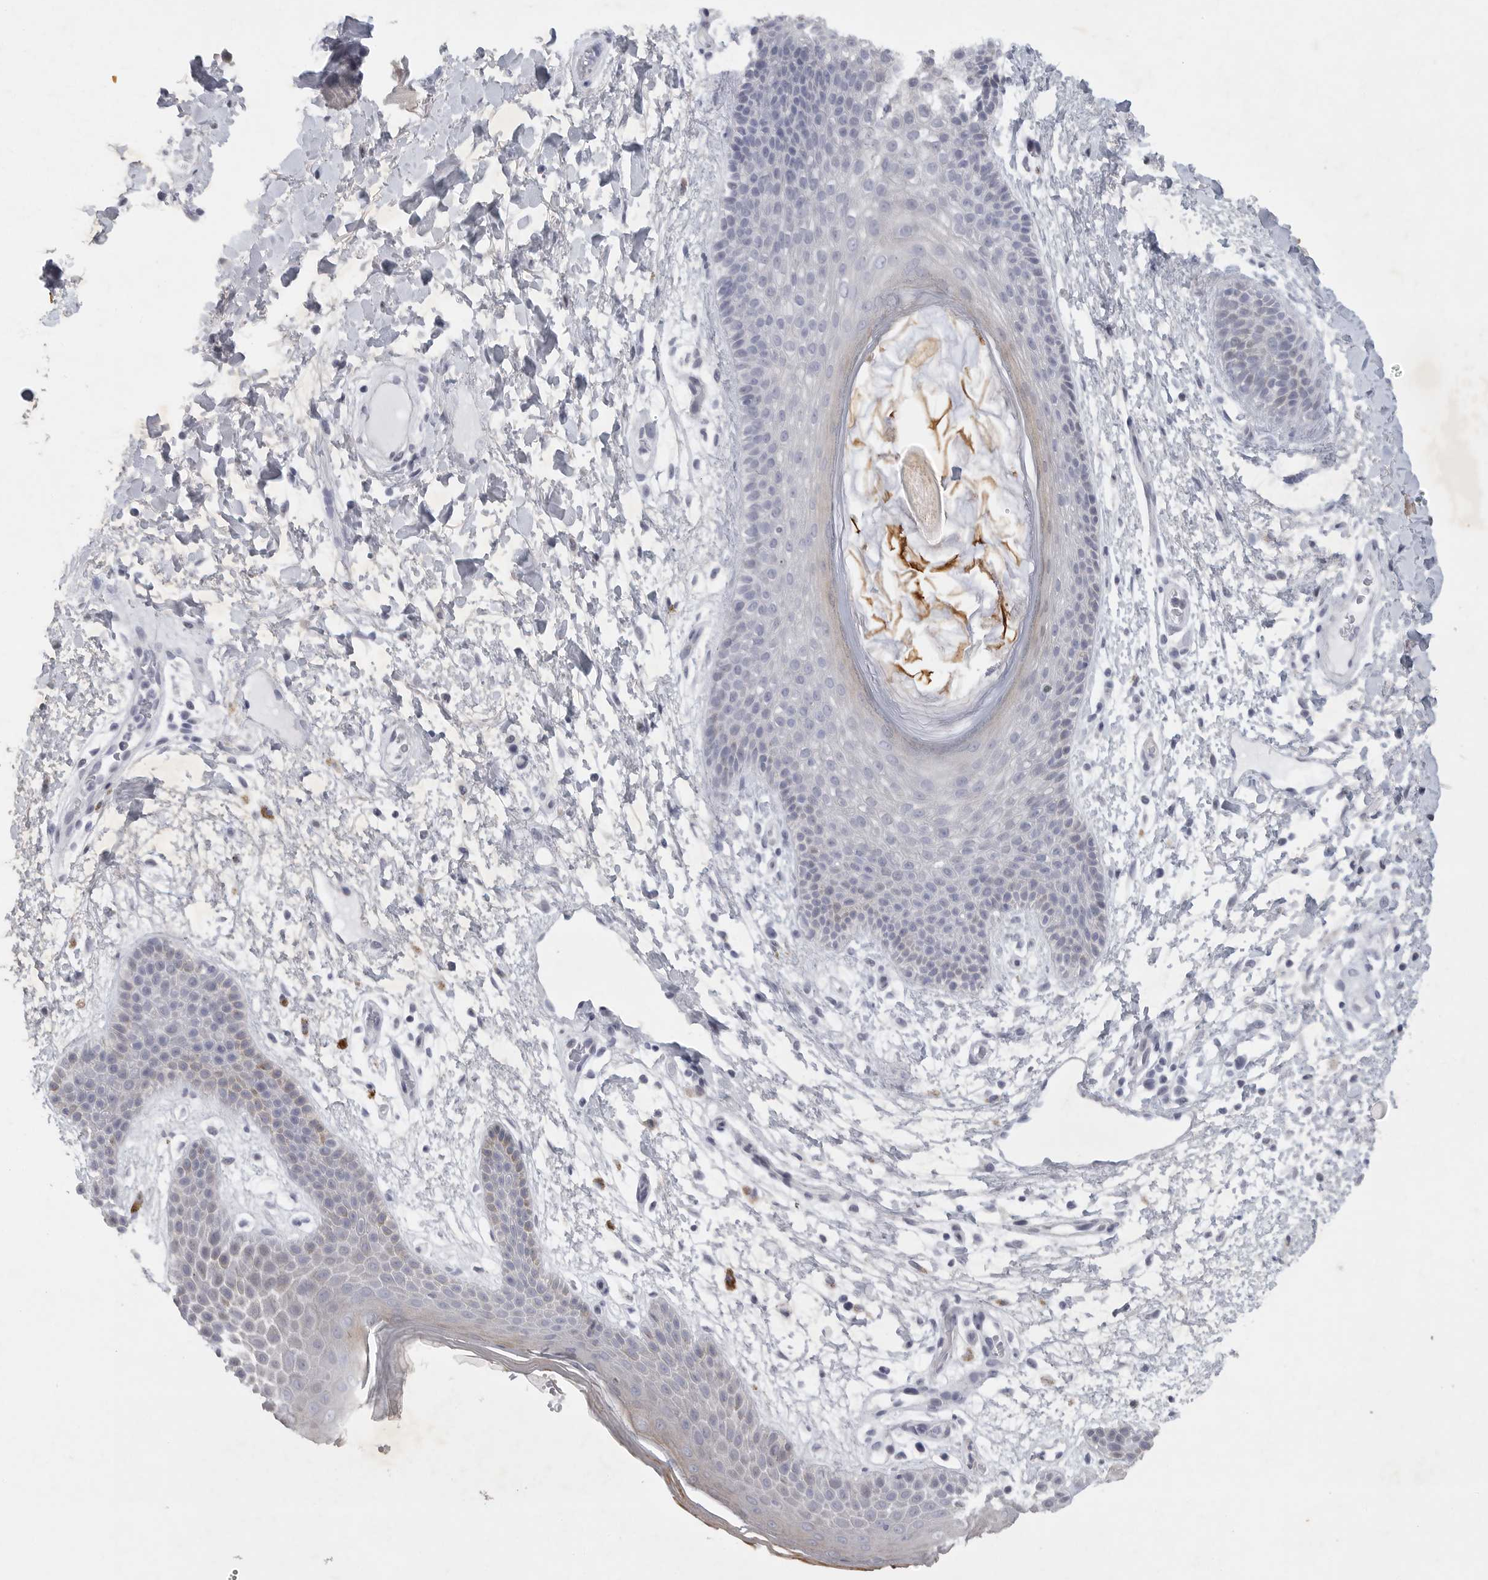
{"staining": {"intensity": "negative", "quantity": "none", "location": "none"}, "tissue": "skin", "cell_type": "Epidermal cells", "image_type": "normal", "snomed": [{"axis": "morphology", "description": "Normal tissue, NOS"}, {"axis": "topography", "description": "Anal"}], "caption": "Protein analysis of normal skin shows no significant staining in epidermal cells.", "gene": "TNR", "patient": {"sex": "male", "age": 74}}